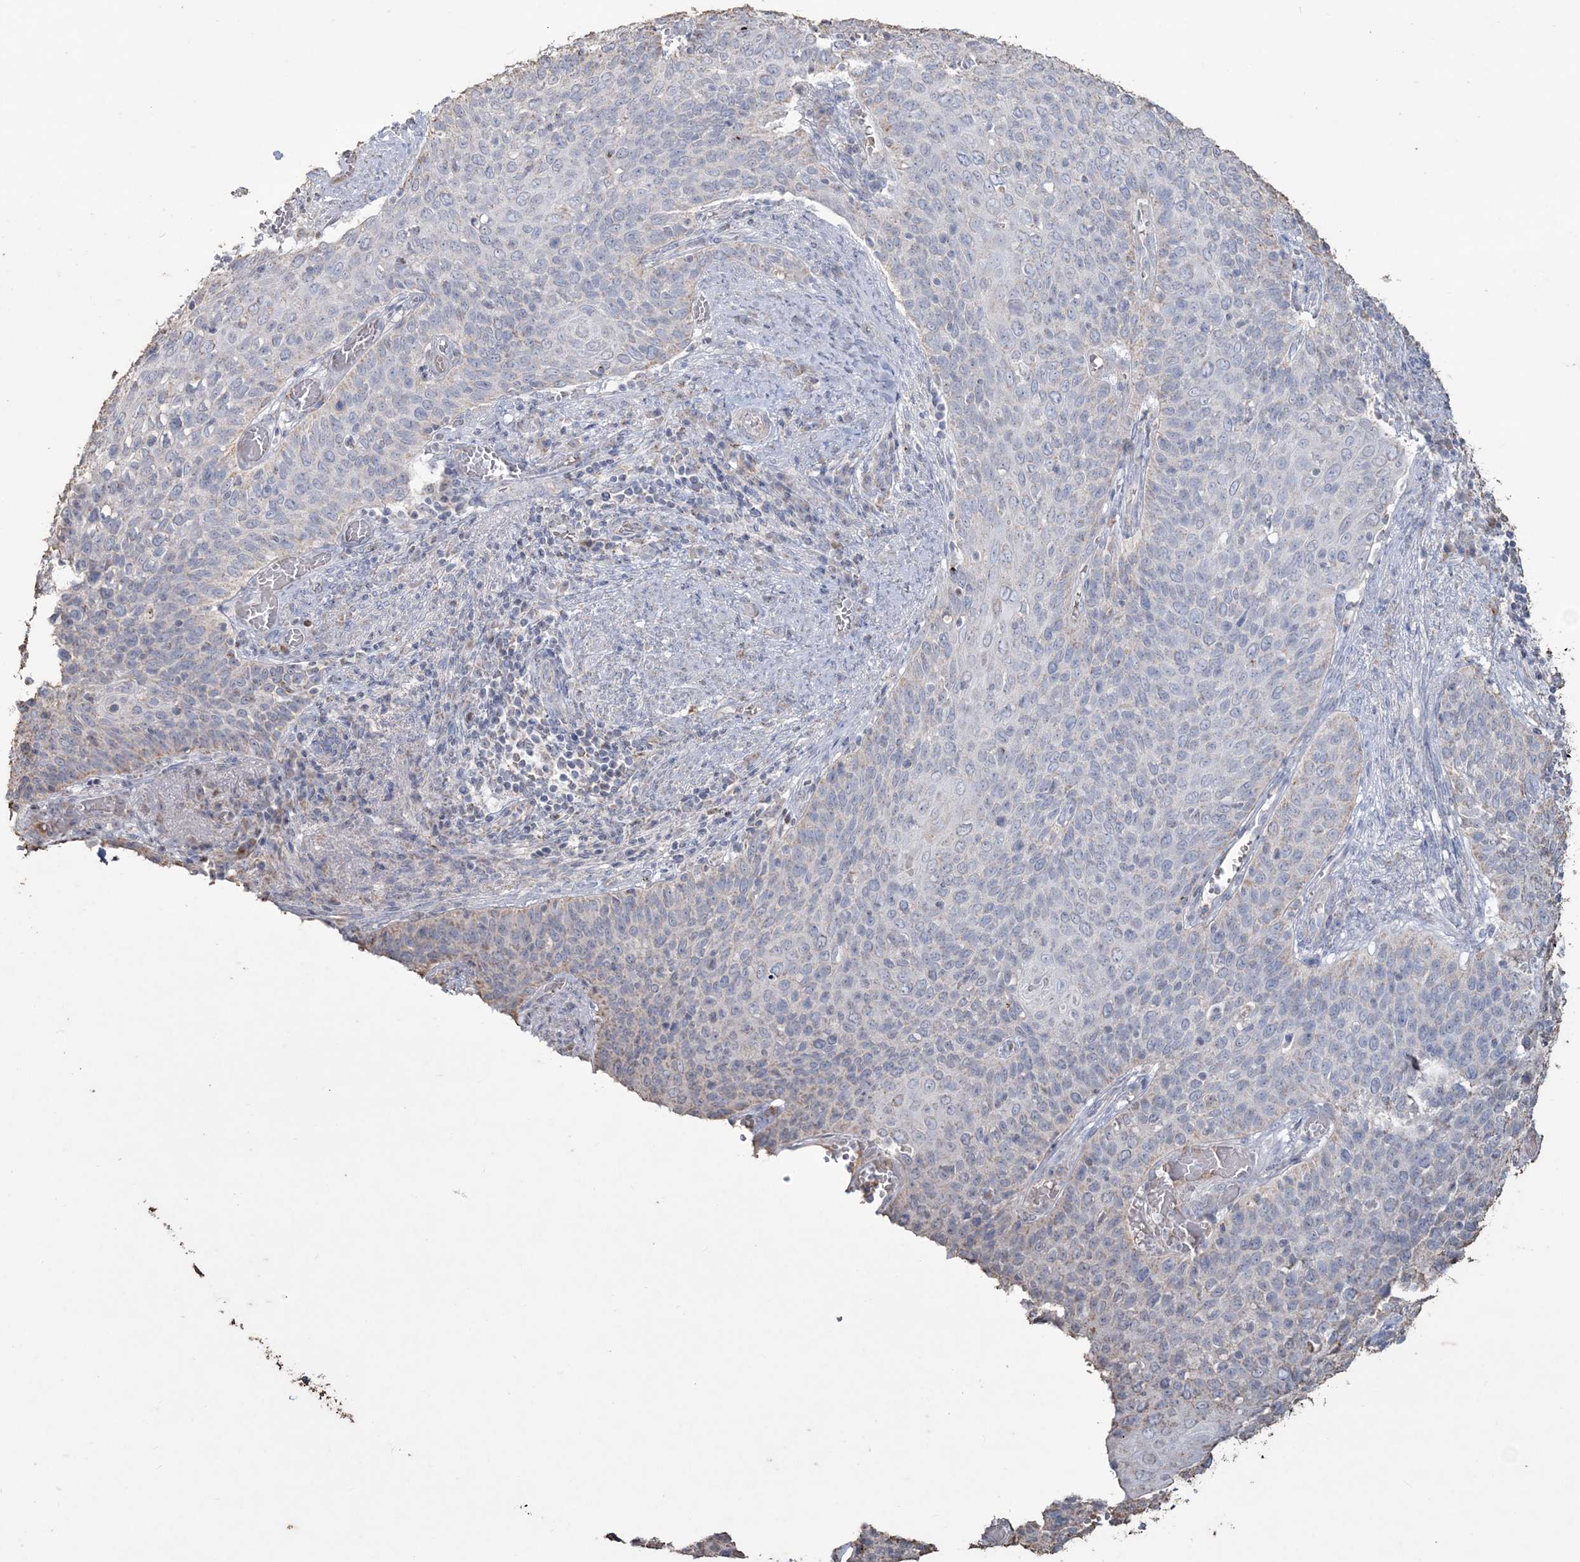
{"staining": {"intensity": "weak", "quantity": "<25%", "location": "cytoplasmic/membranous"}, "tissue": "cervical cancer", "cell_type": "Tumor cells", "image_type": "cancer", "snomed": [{"axis": "morphology", "description": "Squamous cell carcinoma, NOS"}, {"axis": "topography", "description": "Cervix"}], "caption": "An immunohistochemistry image of cervical cancer (squamous cell carcinoma) is shown. There is no staining in tumor cells of cervical cancer (squamous cell carcinoma).", "gene": "SFMBT2", "patient": {"sex": "female", "age": 39}}